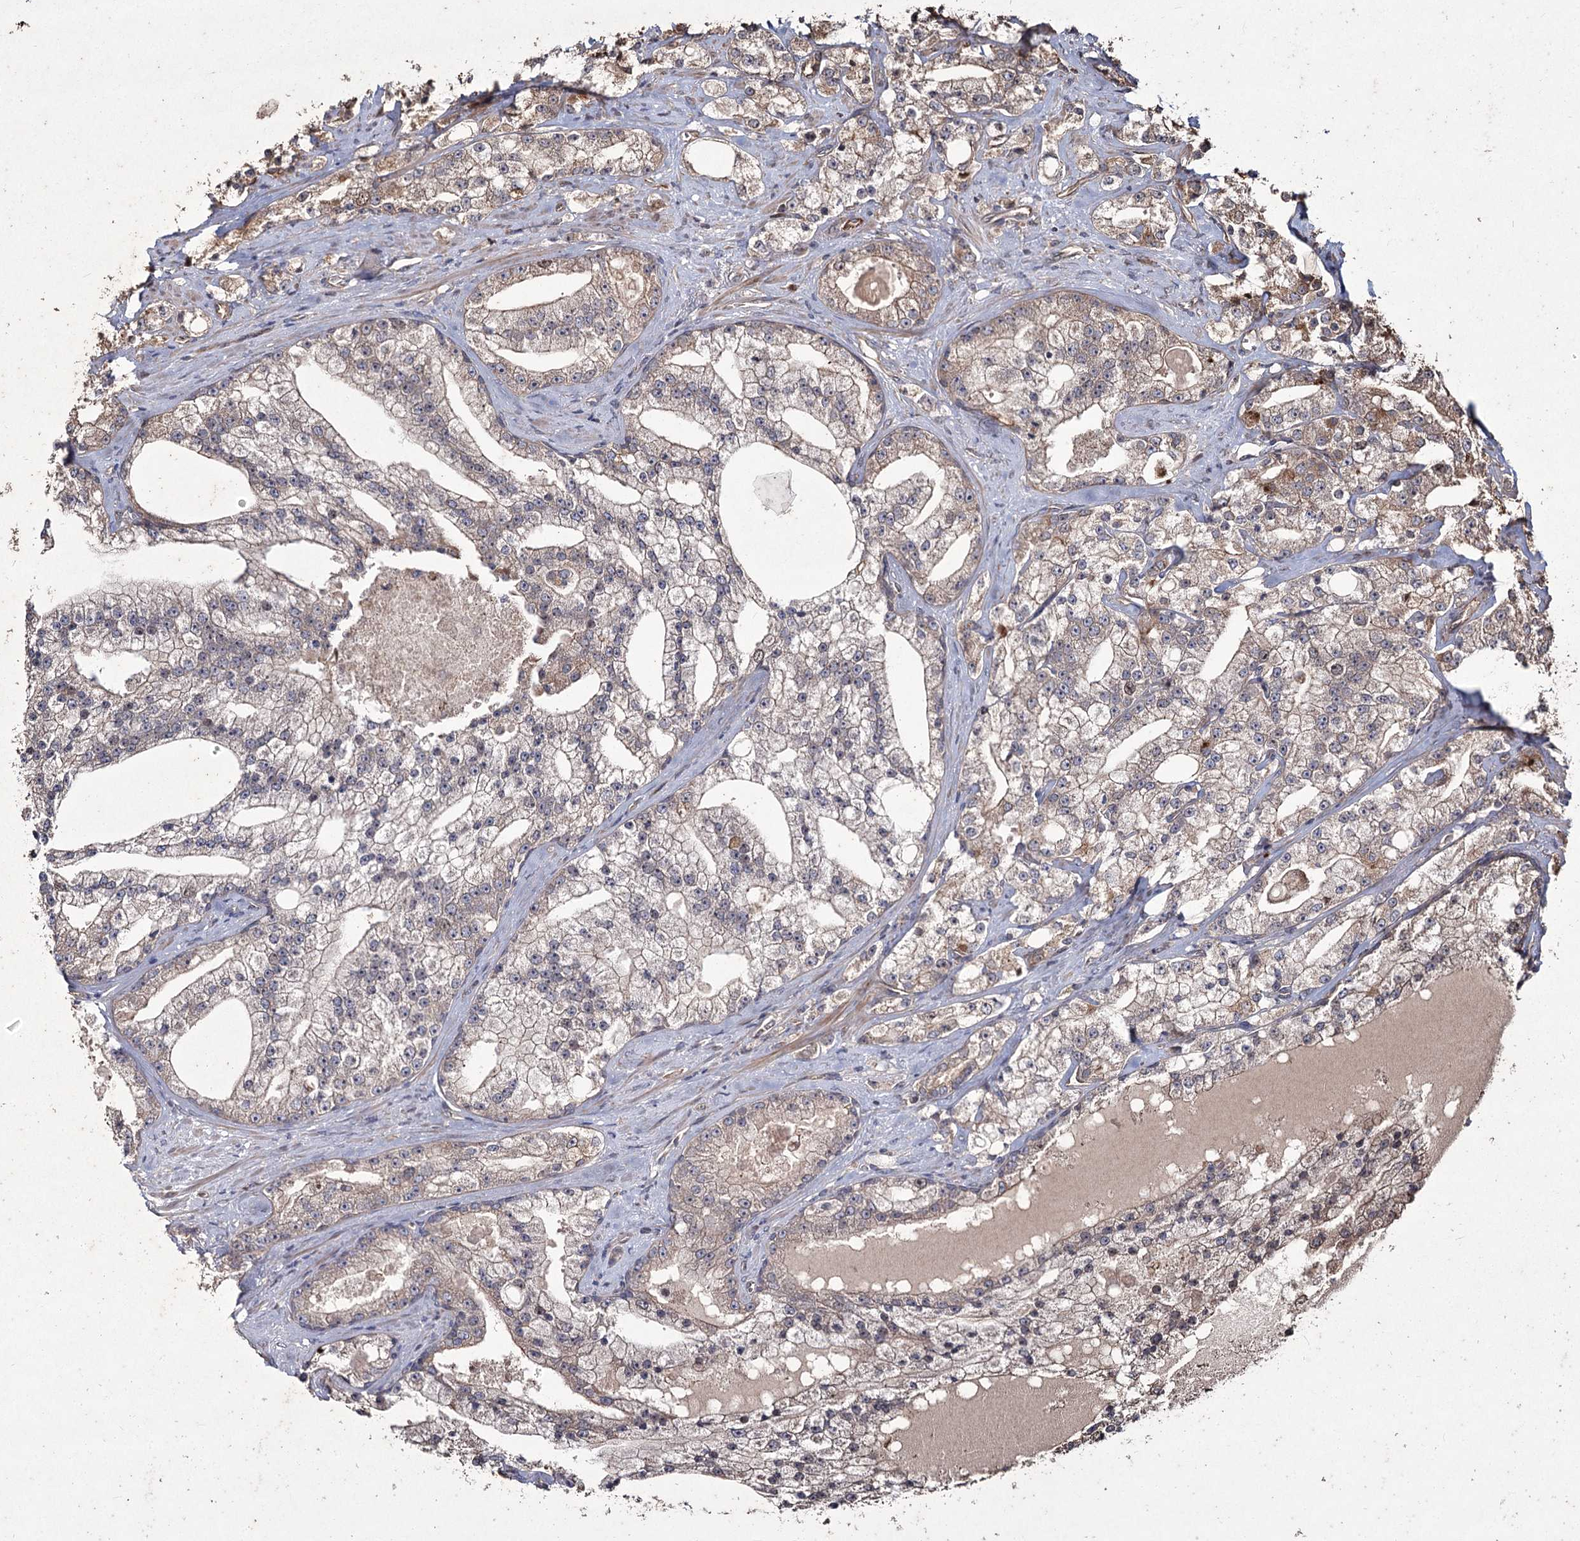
{"staining": {"intensity": "weak", "quantity": "25%-75%", "location": "cytoplasmic/membranous"}, "tissue": "prostate cancer", "cell_type": "Tumor cells", "image_type": "cancer", "snomed": [{"axis": "morphology", "description": "Adenocarcinoma, High grade"}, {"axis": "topography", "description": "Prostate"}], "caption": "Protein expression analysis of human prostate cancer reveals weak cytoplasmic/membranous expression in about 25%-75% of tumor cells. (brown staining indicates protein expression, while blue staining denotes nuclei).", "gene": "PRC1", "patient": {"sex": "male", "age": 64}}